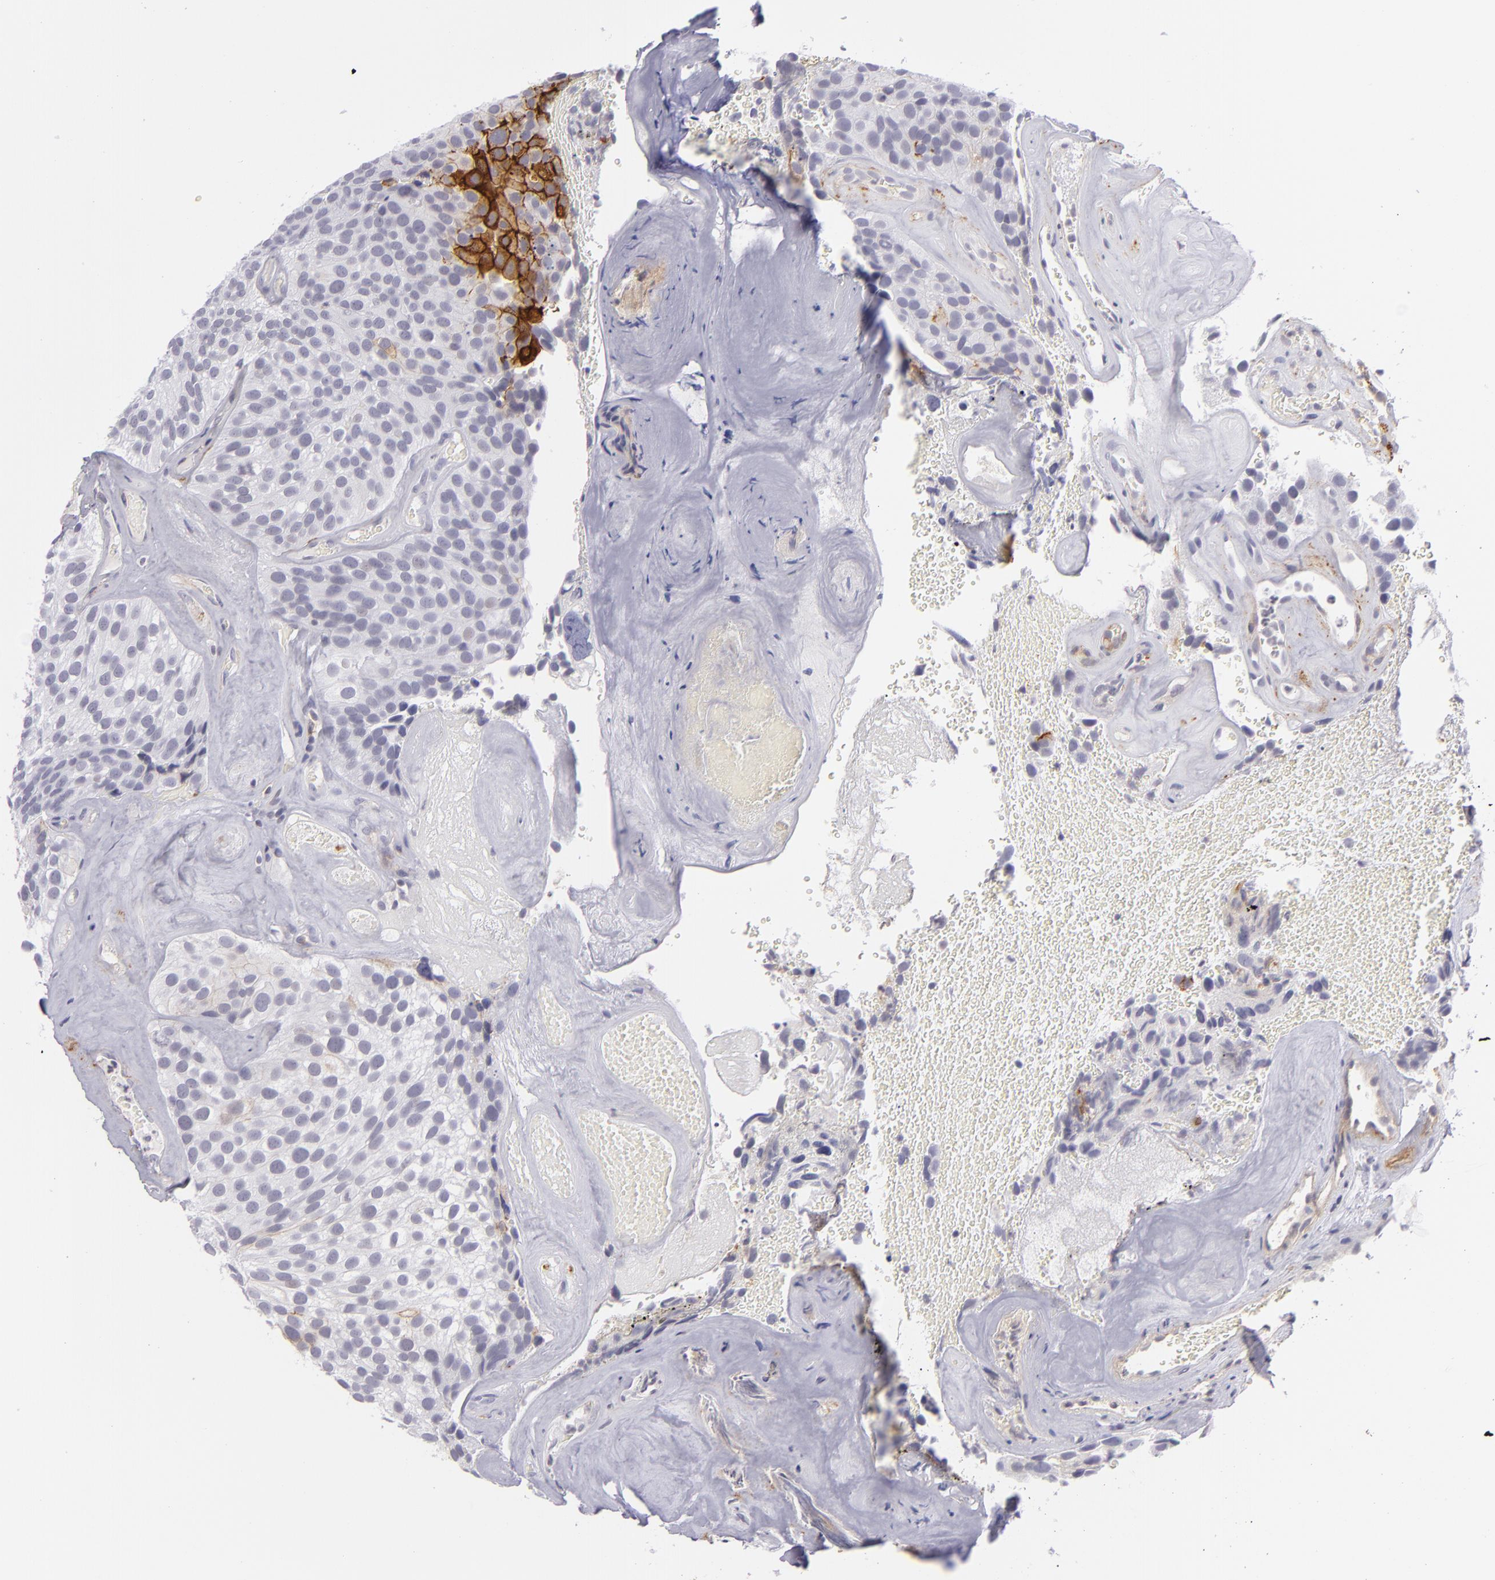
{"staining": {"intensity": "weak", "quantity": "<25%", "location": "cytoplasmic/membranous"}, "tissue": "urothelial cancer", "cell_type": "Tumor cells", "image_type": "cancer", "snomed": [{"axis": "morphology", "description": "Urothelial carcinoma, High grade"}, {"axis": "topography", "description": "Urinary bladder"}], "caption": "Histopathology image shows no protein expression in tumor cells of urothelial cancer tissue.", "gene": "THBD", "patient": {"sex": "male", "age": 72}}